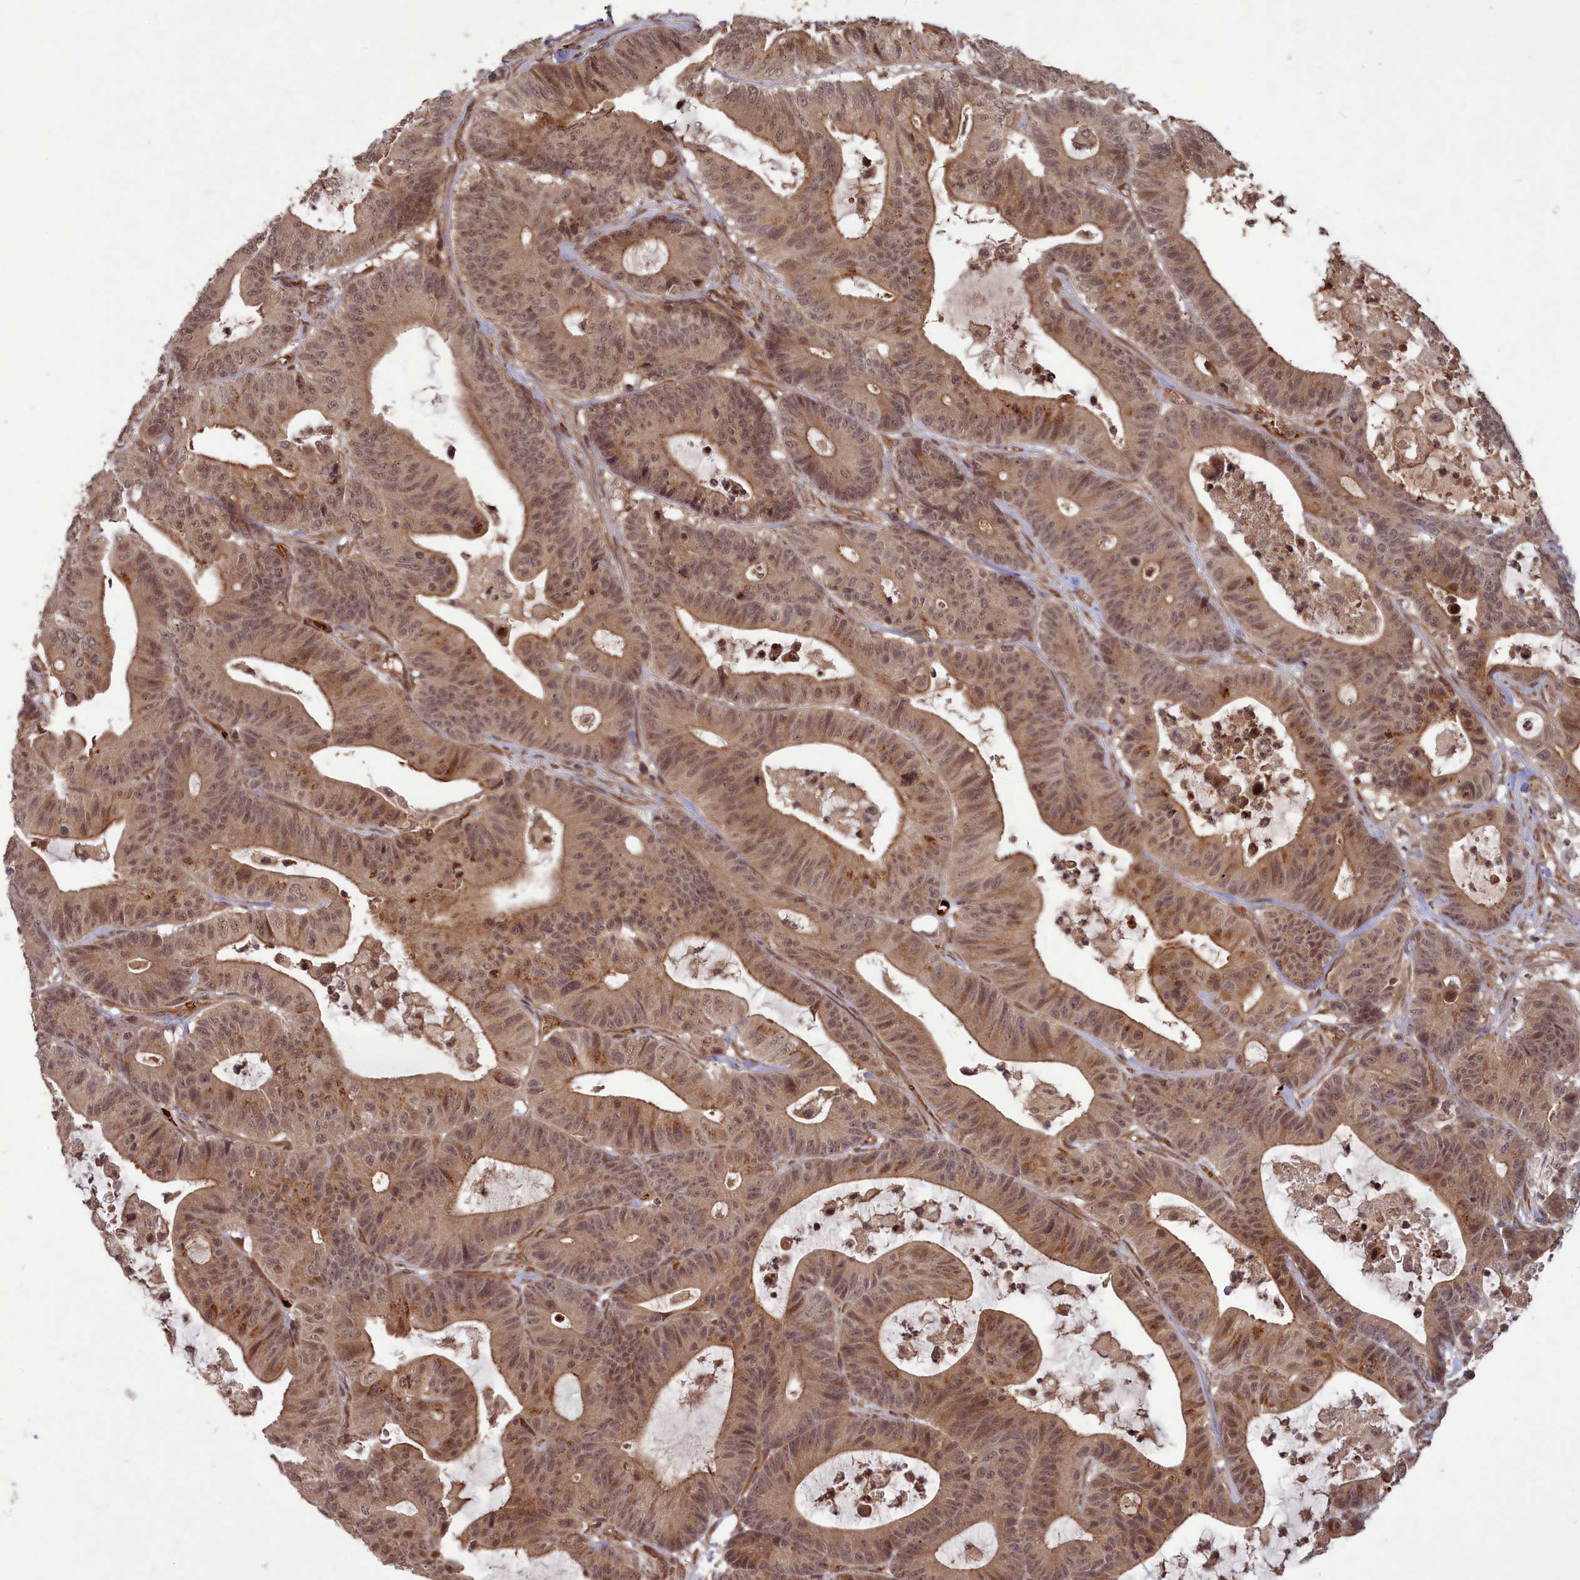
{"staining": {"intensity": "moderate", "quantity": ">75%", "location": "cytoplasmic/membranous,nuclear"}, "tissue": "colorectal cancer", "cell_type": "Tumor cells", "image_type": "cancer", "snomed": [{"axis": "morphology", "description": "Adenocarcinoma, NOS"}, {"axis": "topography", "description": "Colon"}], "caption": "Approximately >75% of tumor cells in colorectal cancer (adenocarcinoma) exhibit moderate cytoplasmic/membranous and nuclear protein positivity as visualized by brown immunohistochemical staining.", "gene": "SRMS", "patient": {"sex": "female", "age": 84}}